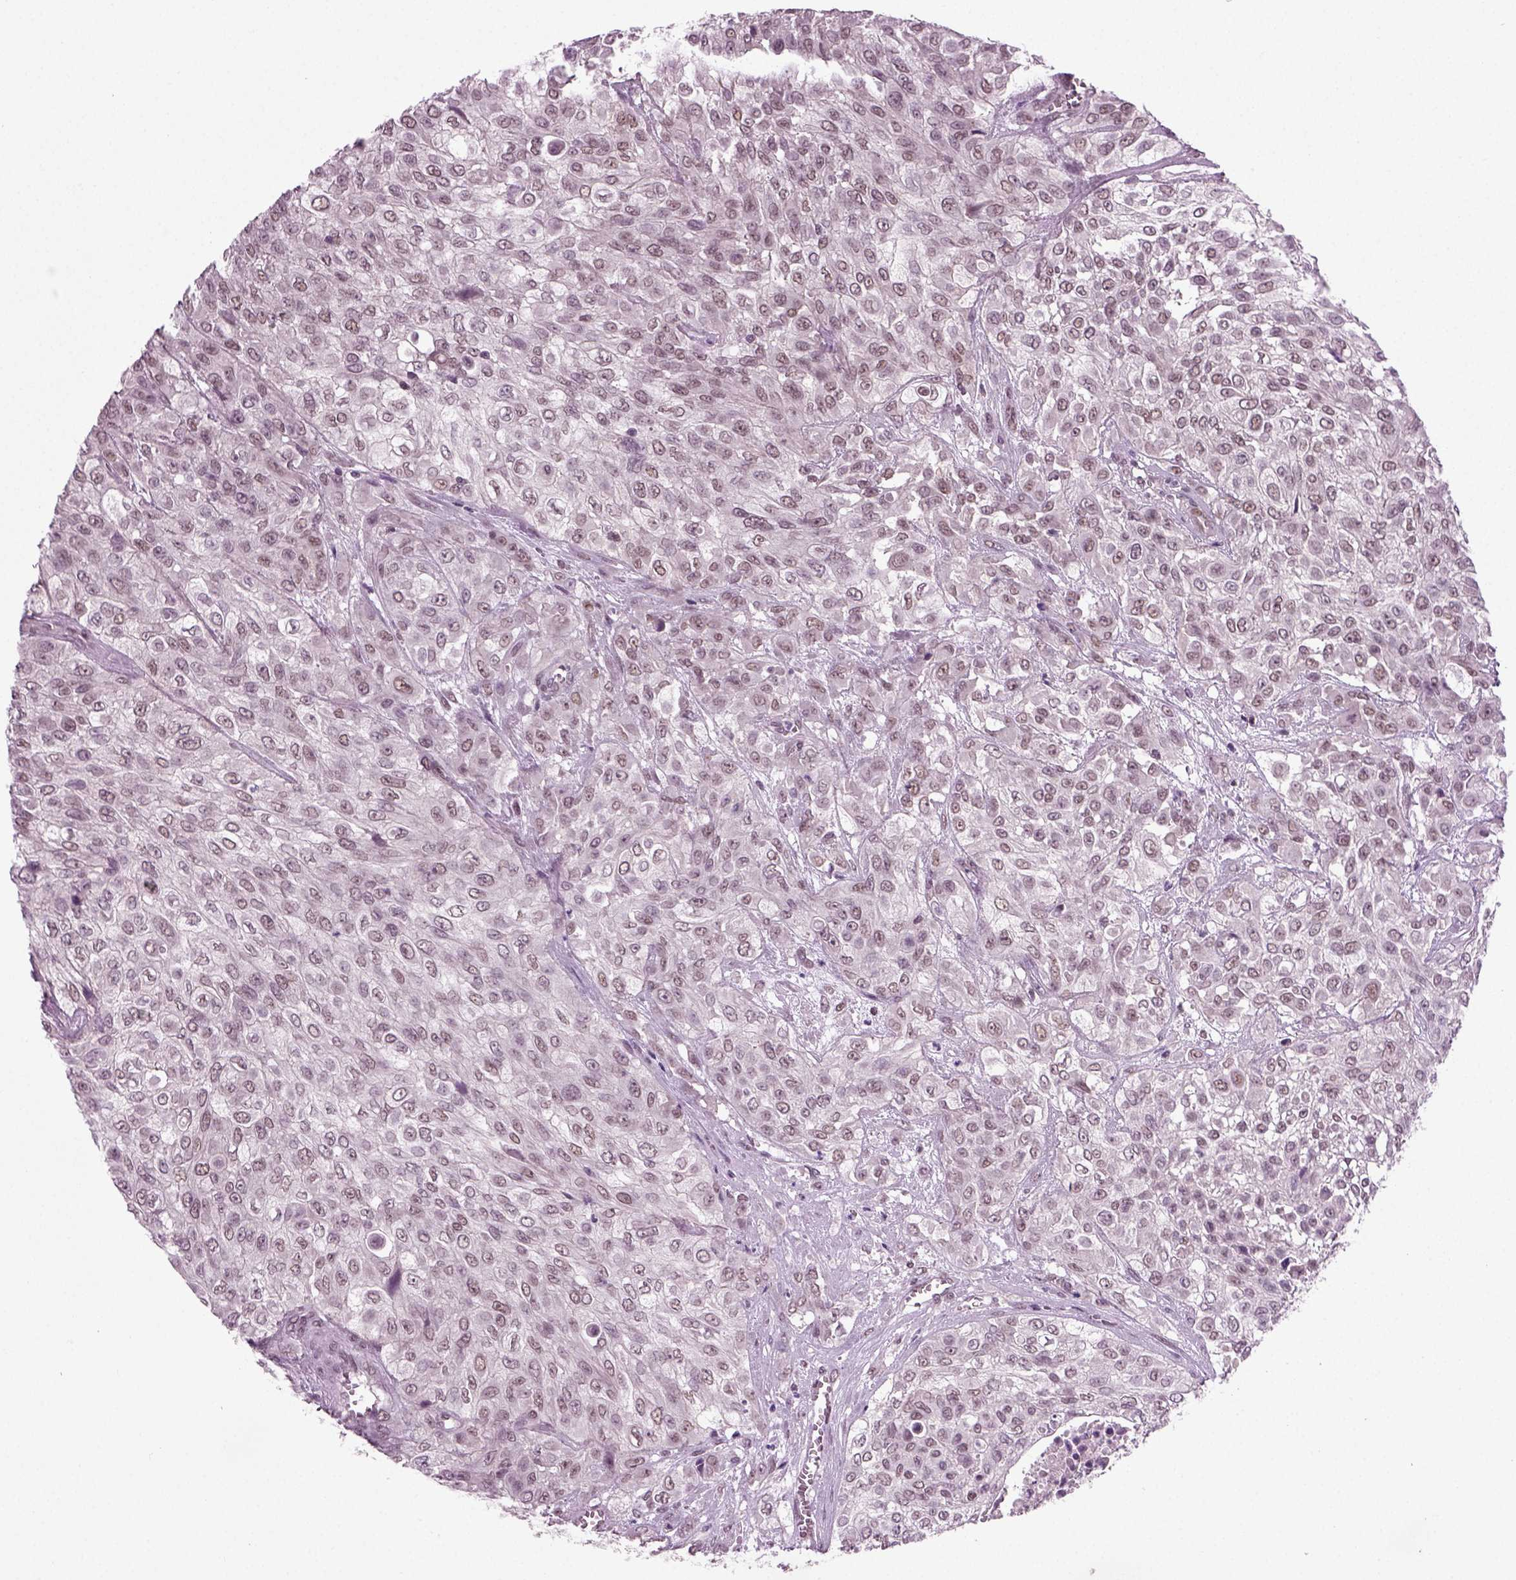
{"staining": {"intensity": "weak", "quantity": "25%-75%", "location": "nuclear"}, "tissue": "urothelial cancer", "cell_type": "Tumor cells", "image_type": "cancer", "snomed": [{"axis": "morphology", "description": "Urothelial carcinoma, High grade"}, {"axis": "topography", "description": "Urinary bladder"}], "caption": "The image exhibits a brown stain indicating the presence of a protein in the nuclear of tumor cells in urothelial cancer.", "gene": "RCOR3", "patient": {"sex": "male", "age": 57}}